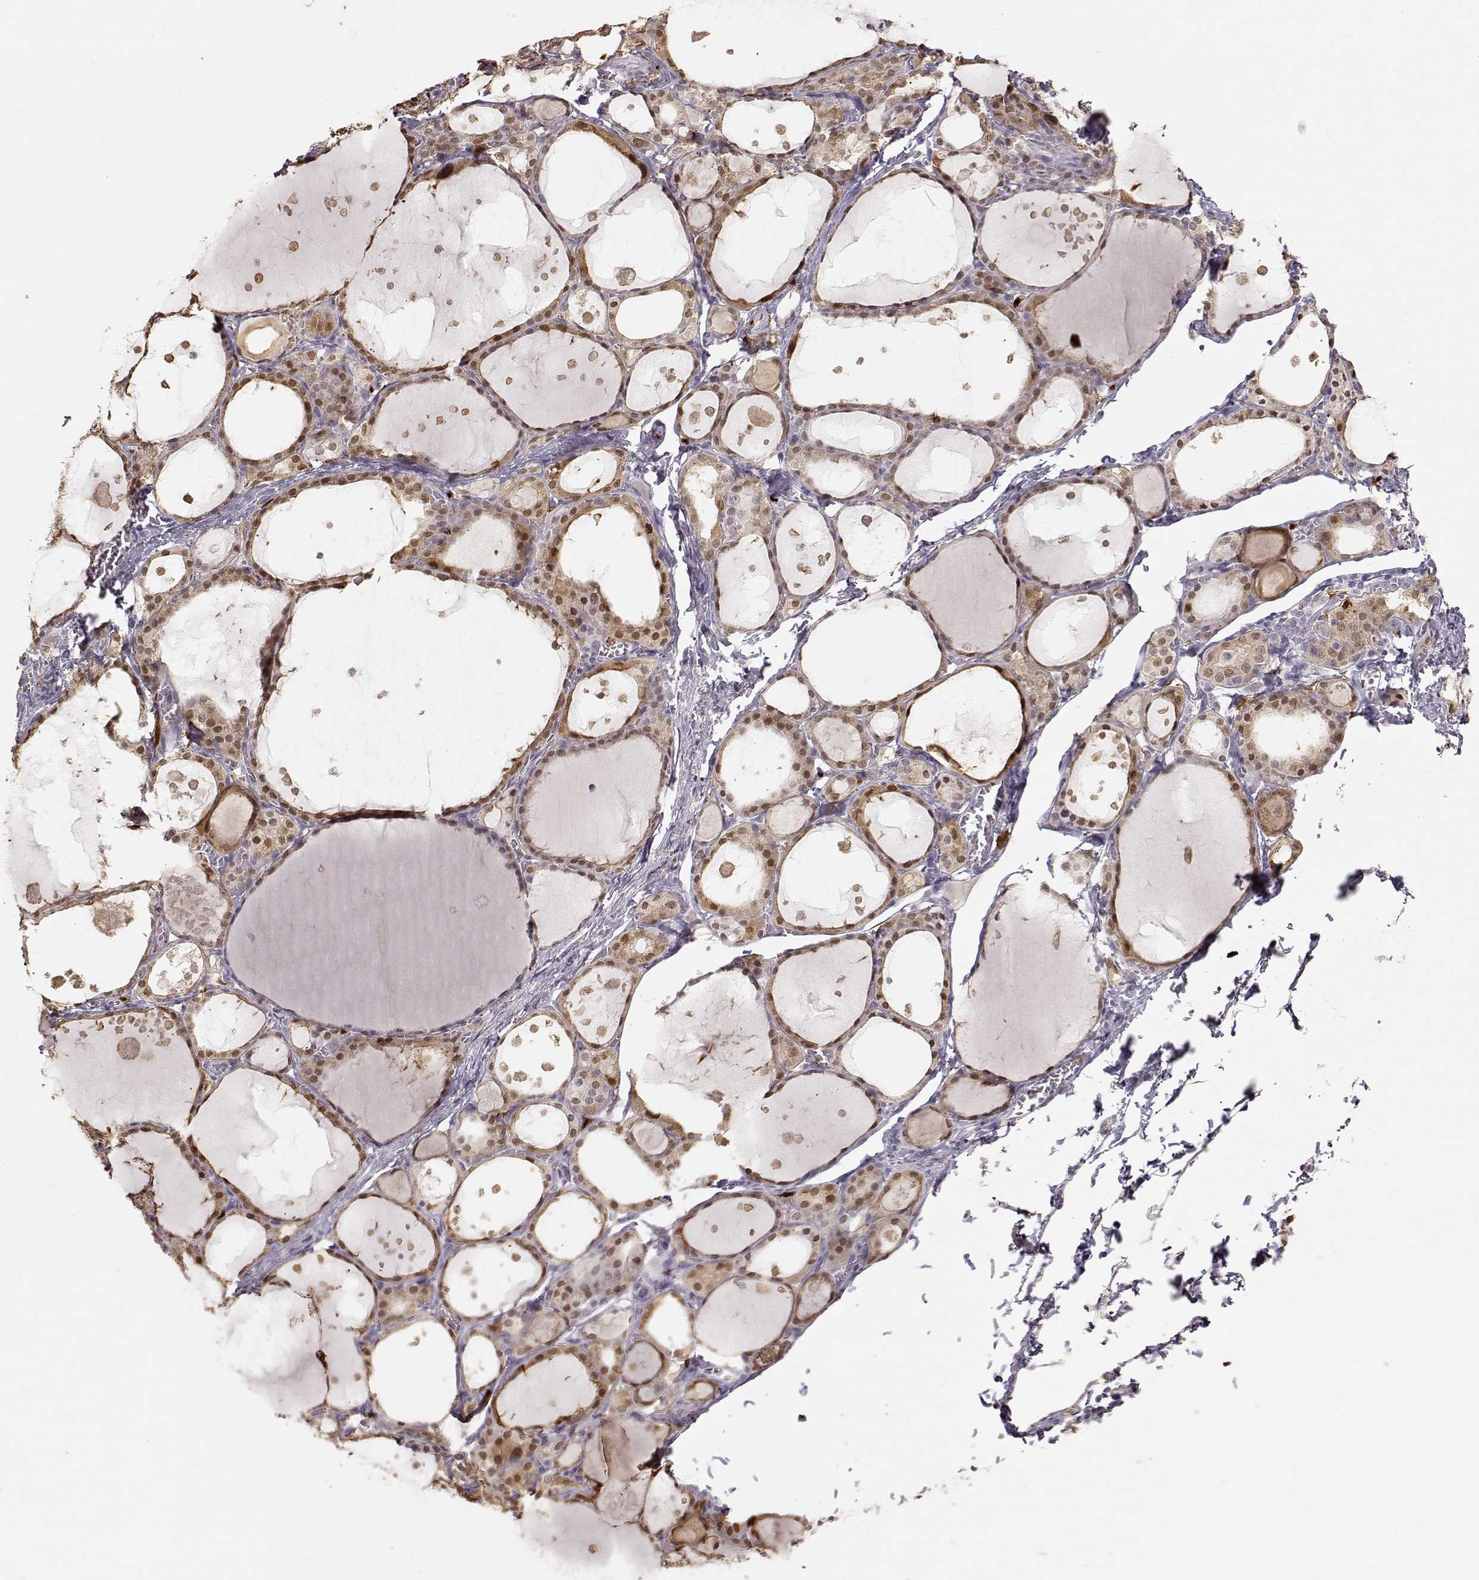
{"staining": {"intensity": "moderate", "quantity": ">75%", "location": "nuclear"}, "tissue": "thyroid gland", "cell_type": "Glandular cells", "image_type": "normal", "snomed": [{"axis": "morphology", "description": "Normal tissue, NOS"}, {"axis": "topography", "description": "Thyroid gland"}], "caption": "Normal thyroid gland was stained to show a protein in brown. There is medium levels of moderate nuclear staining in about >75% of glandular cells.", "gene": "S100B", "patient": {"sex": "male", "age": 68}}